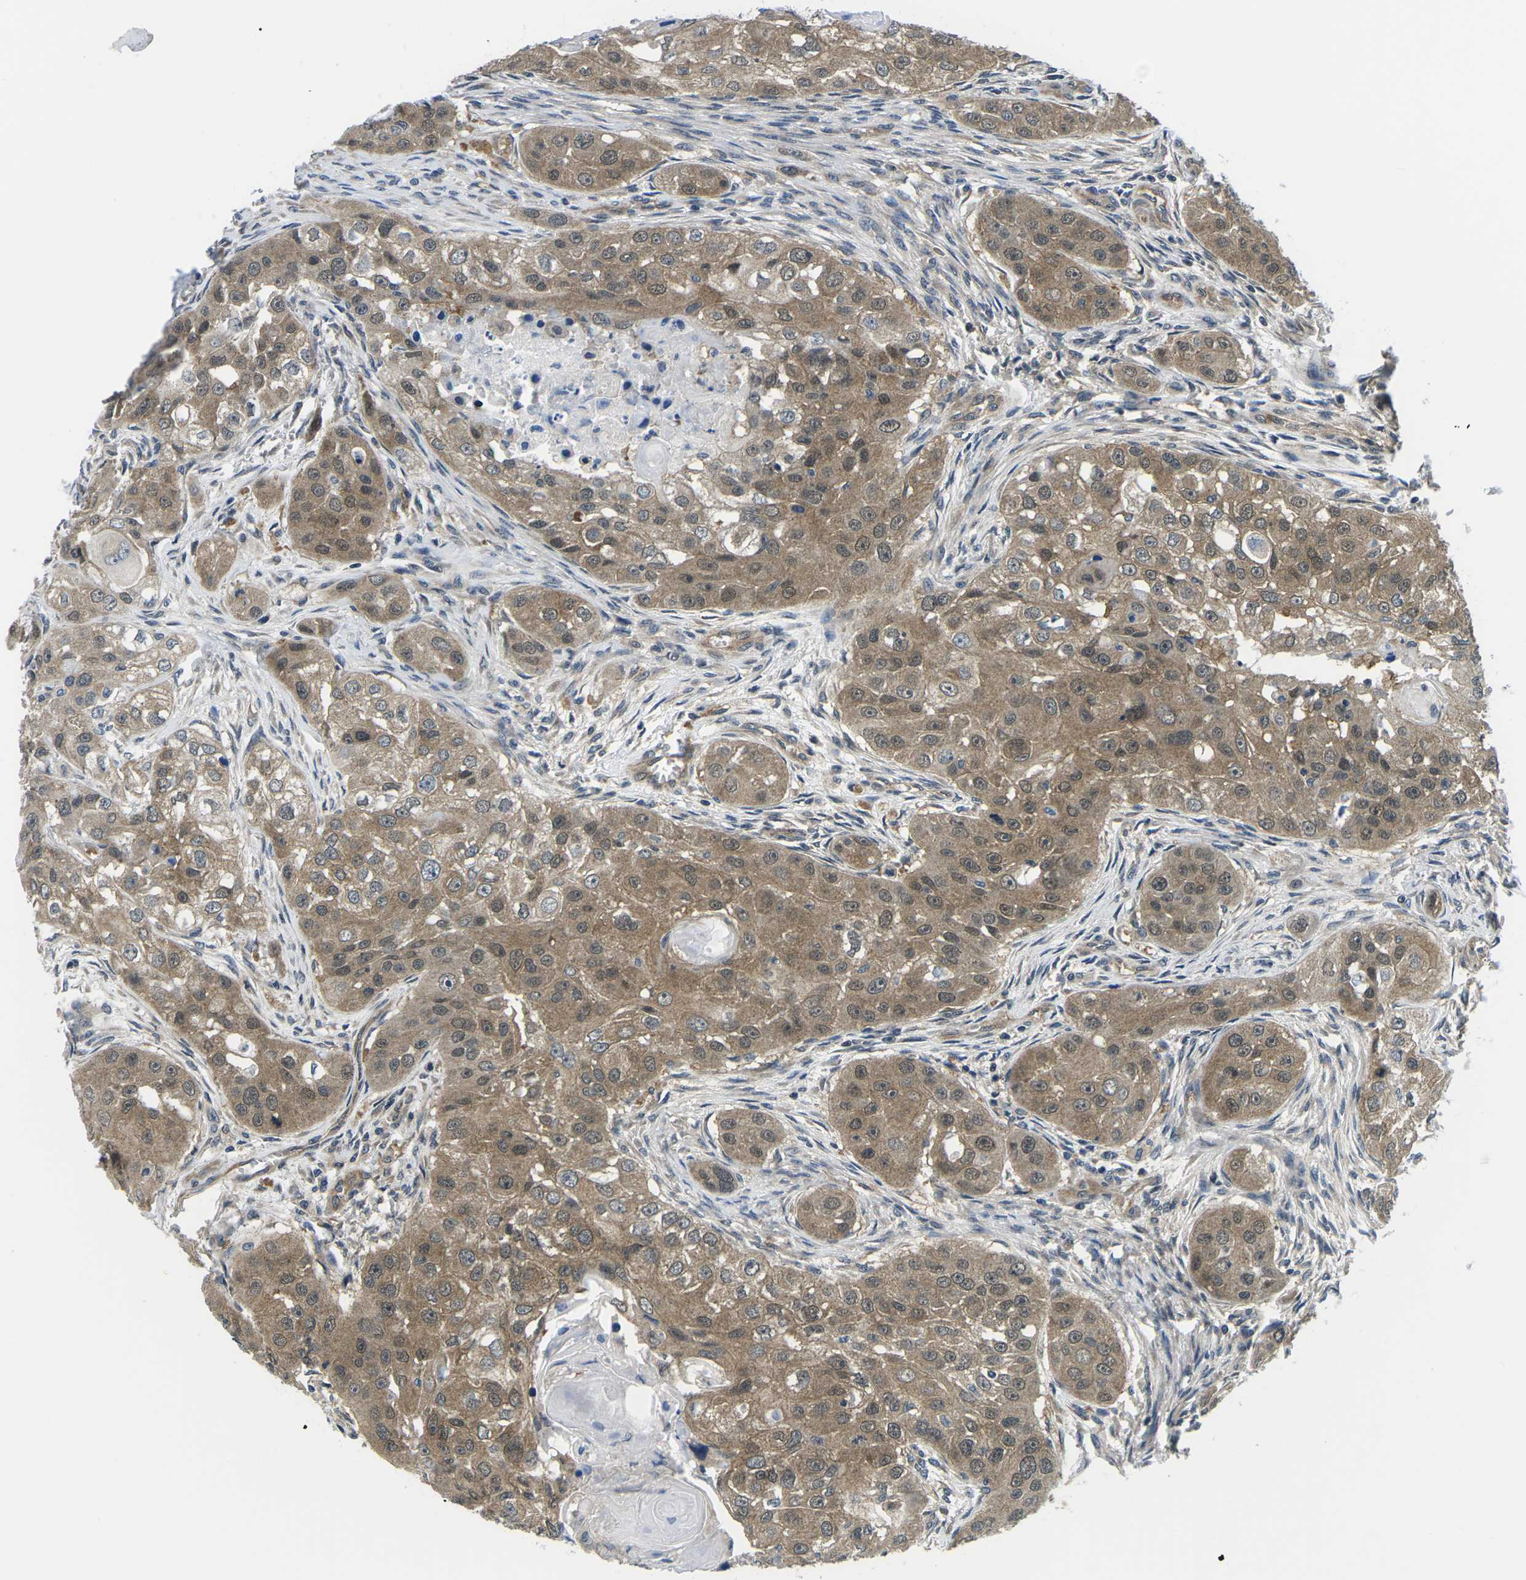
{"staining": {"intensity": "moderate", "quantity": ">75%", "location": "cytoplasmic/membranous"}, "tissue": "head and neck cancer", "cell_type": "Tumor cells", "image_type": "cancer", "snomed": [{"axis": "morphology", "description": "Normal tissue, NOS"}, {"axis": "morphology", "description": "Squamous cell carcinoma, NOS"}, {"axis": "topography", "description": "Skeletal muscle"}, {"axis": "topography", "description": "Head-Neck"}], "caption": "An immunohistochemistry (IHC) photomicrograph of tumor tissue is shown. Protein staining in brown highlights moderate cytoplasmic/membranous positivity in head and neck cancer (squamous cell carcinoma) within tumor cells.", "gene": "GSK3B", "patient": {"sex": "male", "age": 51}}